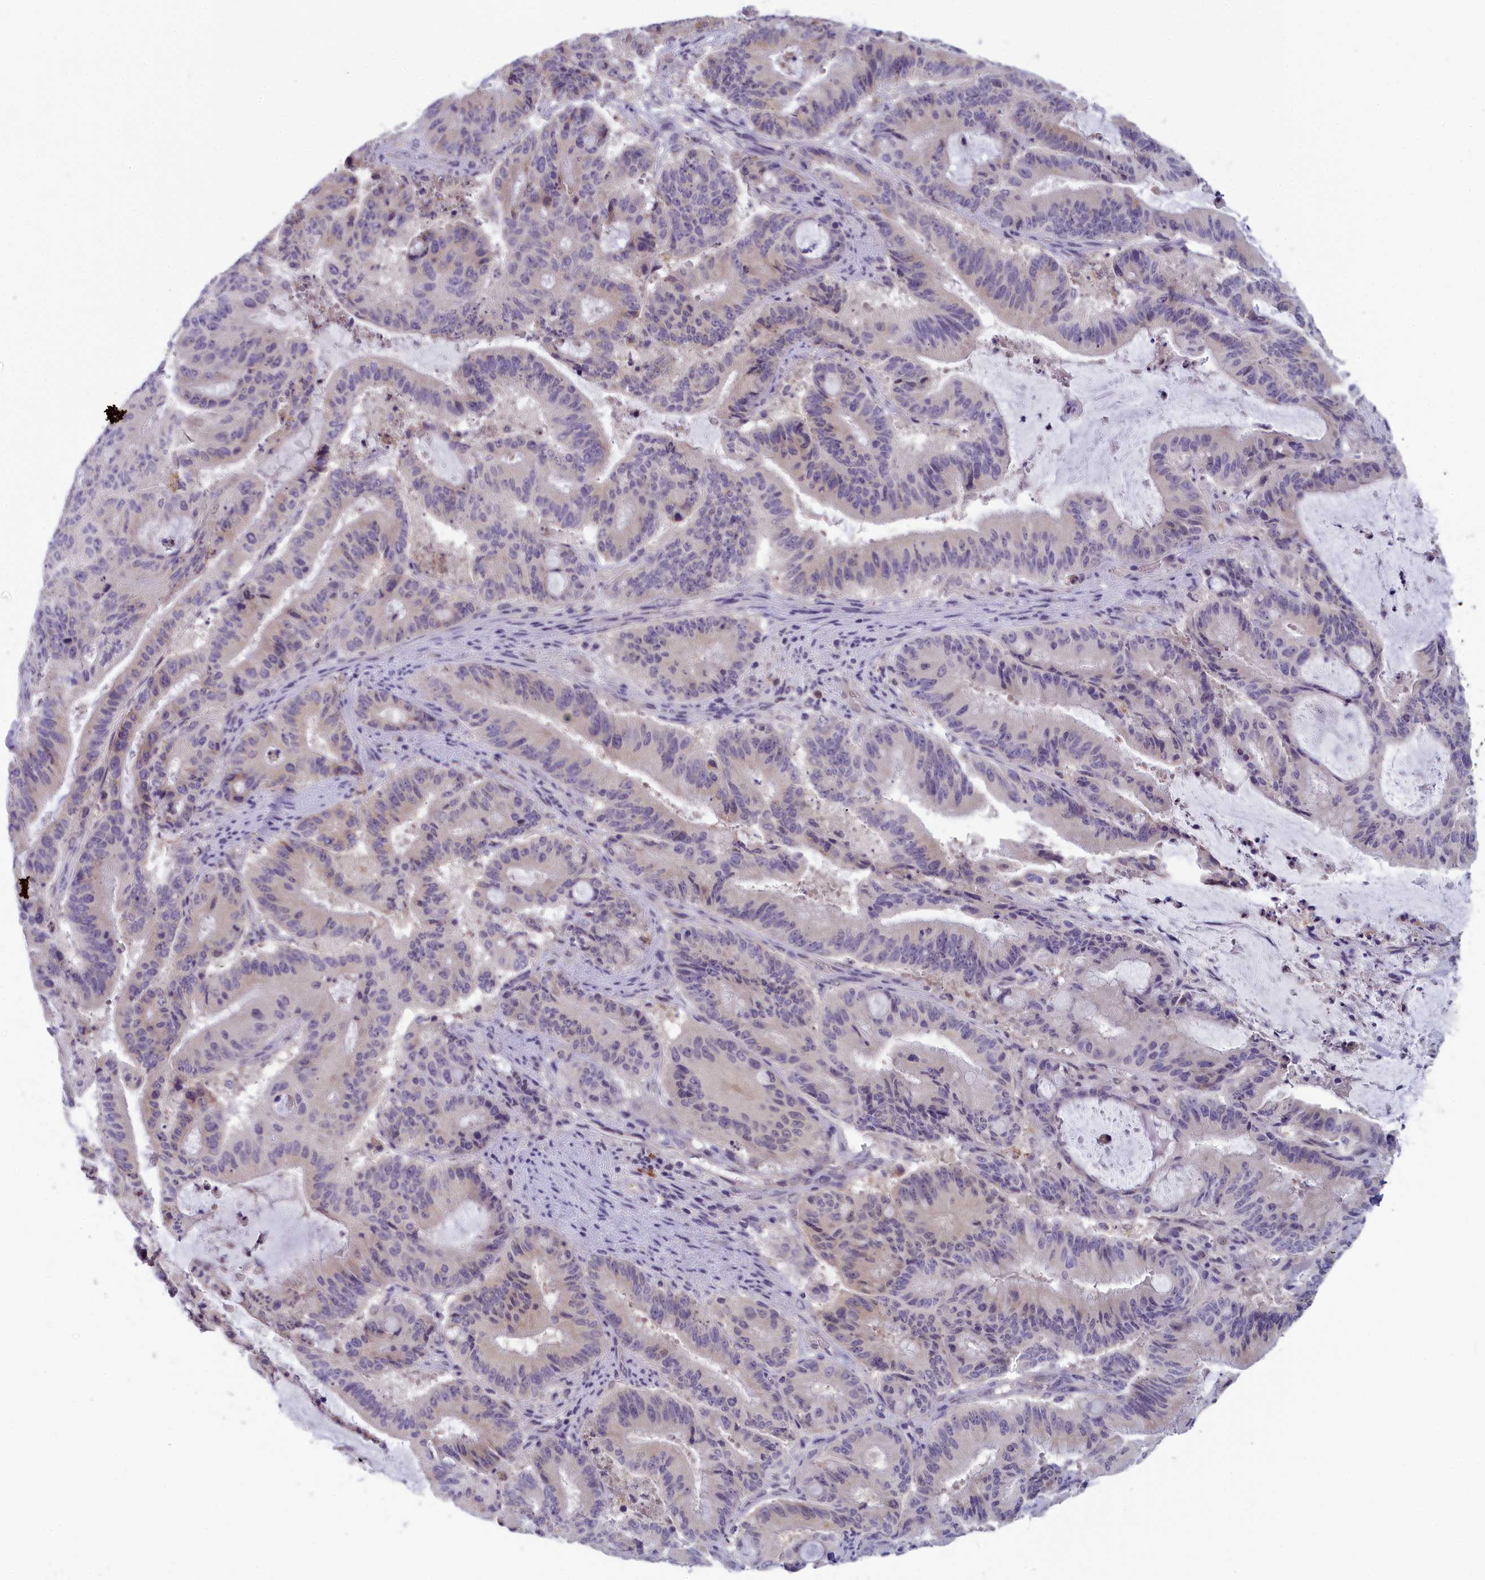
{"staining": {"intensity": "negative", "quantity": "none", "location": "none"}, "tissue": "liver cancer", "cell_type": "Tumor cells", "image_type": "cancer", "snomed": [{"axis": "morphology", "description": "Normal tissue, NOS"}, {"axis": "morphology", "description": "Cholangiocarcinoma"}, {"axis": "topography", "description": "Liver"}, {"axis": "topography", "description": "Peripheral nerve tissue"}], "caption": "High power microscopy micrograph of an immunohistochemistry (IHC) micrograph of liver cancer (cholangiocarcinoma), revealing no significant positivity in tumor cells.", "gene": "MRI1", "patient": {"sex": "female", "age": 73}}